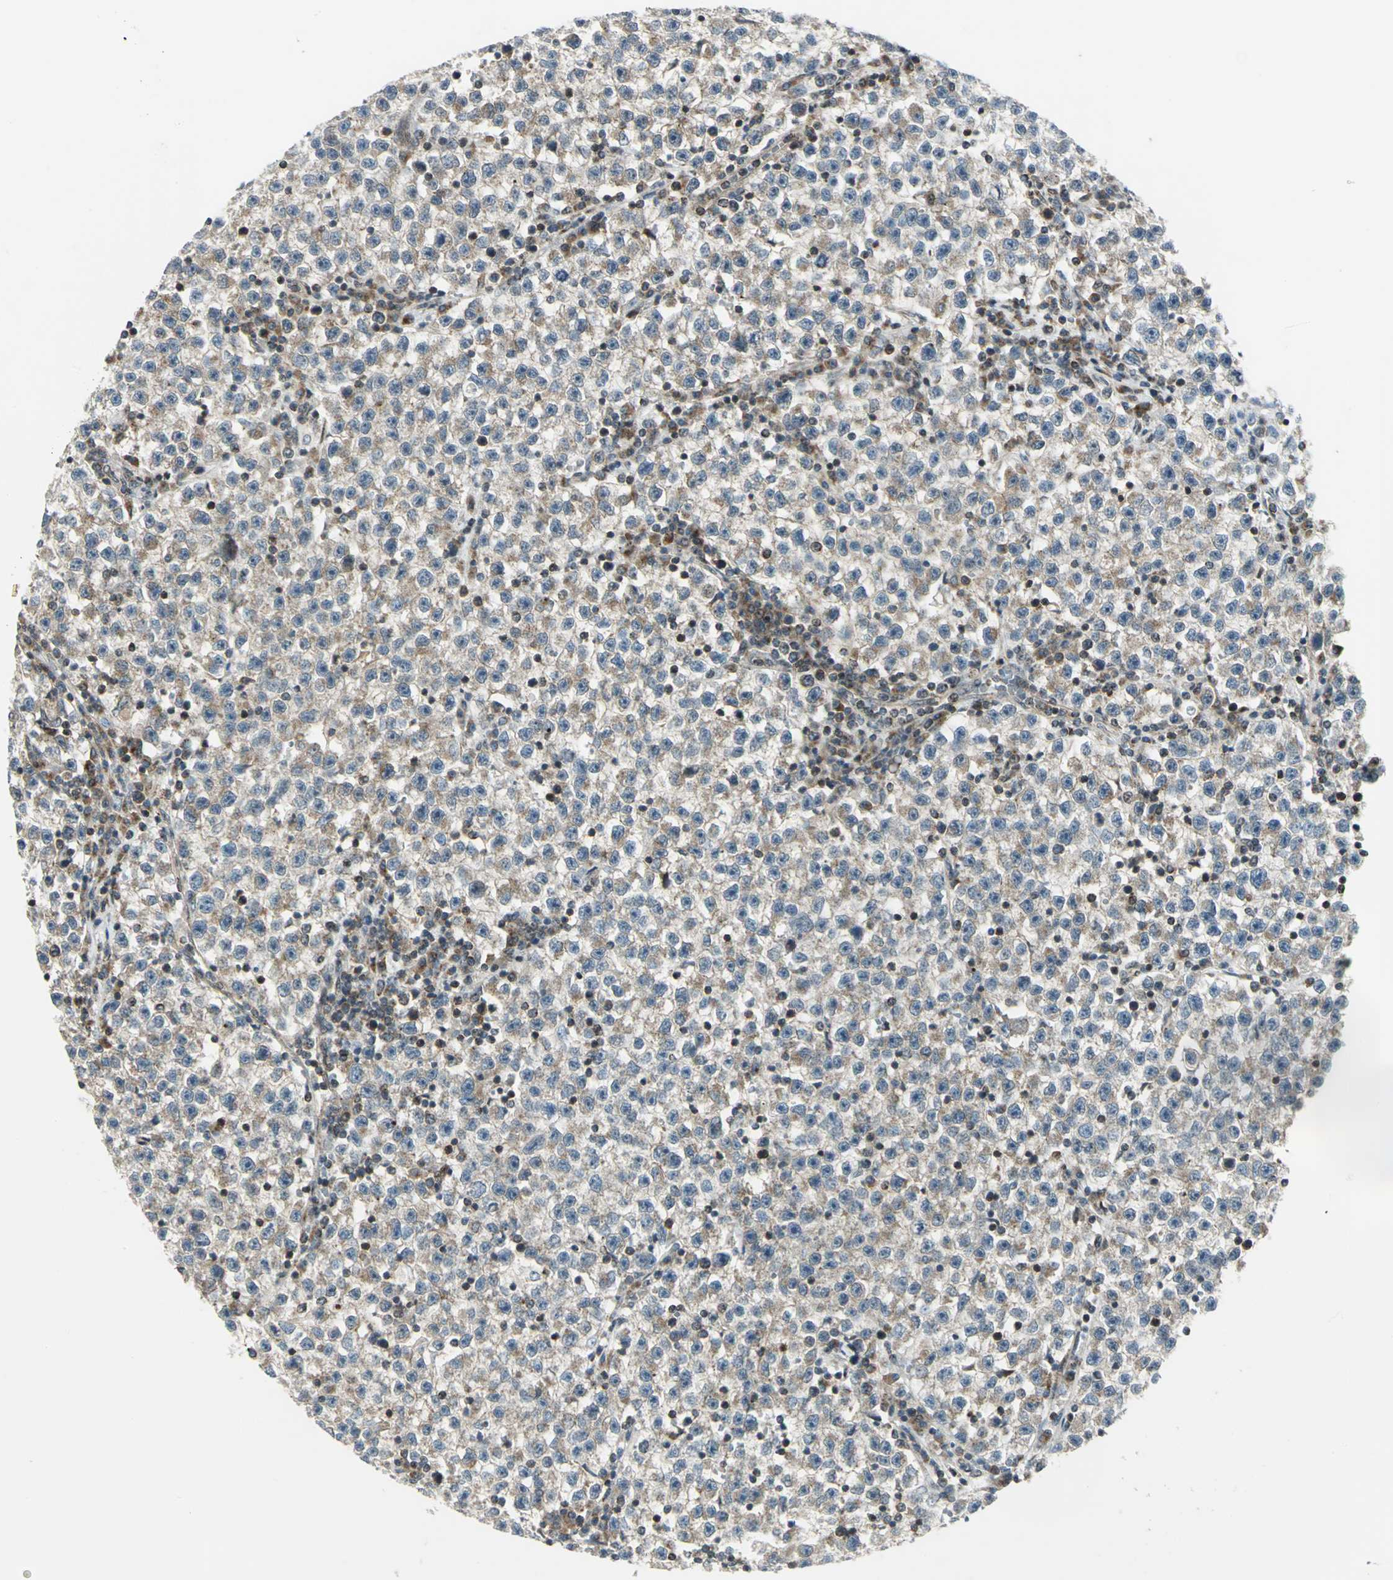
{"staining": {"intensity": "moderate", "quantity": ">75%", "location": "cytoplasmic/membranous"}, "tissue": "testis cancer", "cell_type": "Tumor cells", "image_type": "cancer", "snomed": [{"axis": "morphology", "description": "Seminoma, NOS"}, {"axis": "topography", "description": "Testis"}], "caption": "Brown immunohistochemical staining in testis seminoma displays moderate cytoplasmic/membranous staining in approximately >75% of tumor cells.", "gene": "ATP6V1A", "patient": {"sex": "male", "age": 22}}